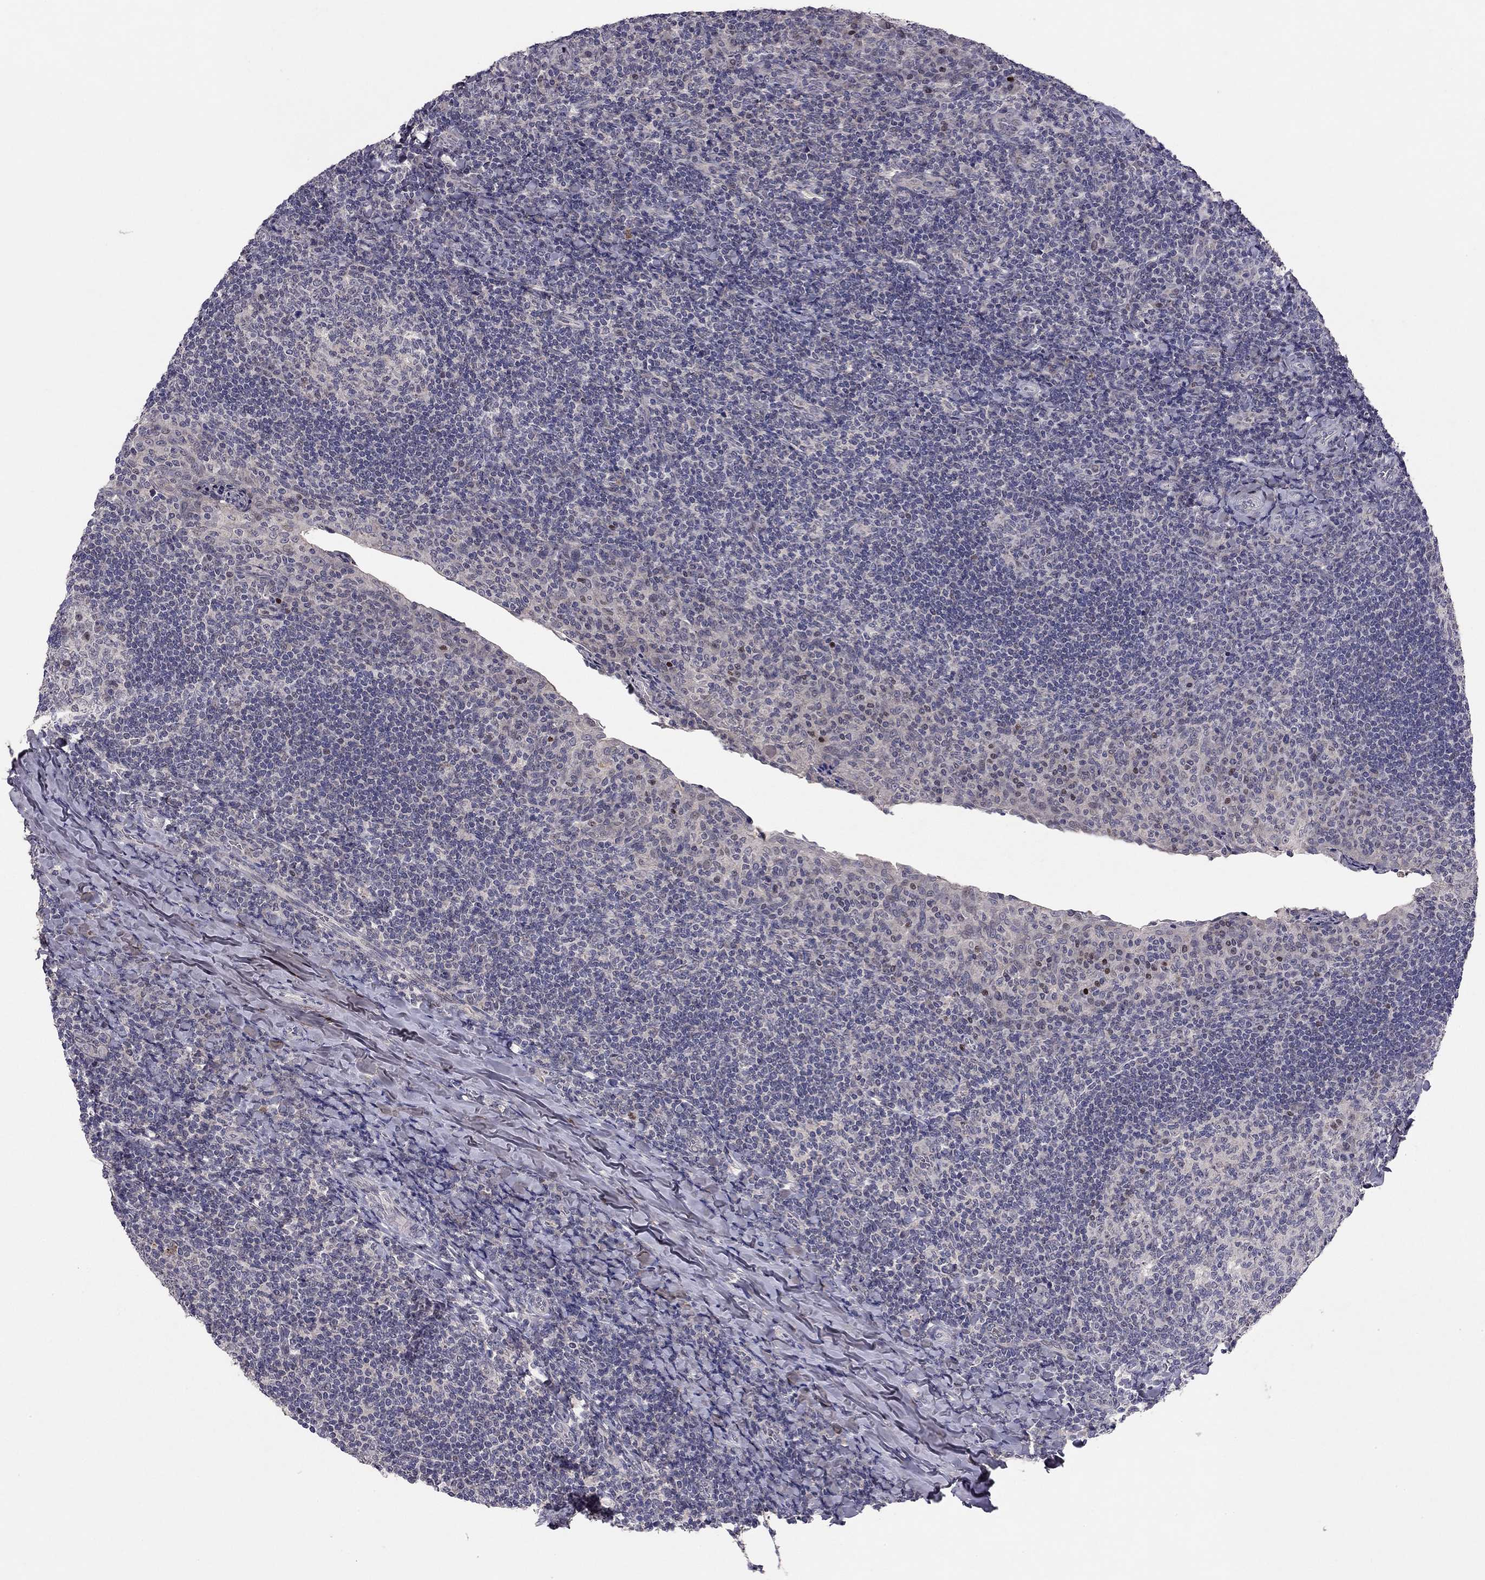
{"staining": {"intensity": "negative", "quantity": "none", "location": "none"}, "tissue": "tonsil", "cell_type": "Germinal center cells", "image_type": "normal", "snomed": [{"axis": "morphology", "description": "Normal tissue, NOS"}, {"axis": "topography", "description": "Tonsil"}], "caption": "DAB immunohistochemical staining of benign tonsil shows no significant staining in germinal center cells. The staining was performed using DAB to visualize the protein expression in brown, while the nuclei were stained in blue with hematoxylin (Magnification: 20x).", "gene": "ESR2", "patient": {"sex": "male", "age": 17}}